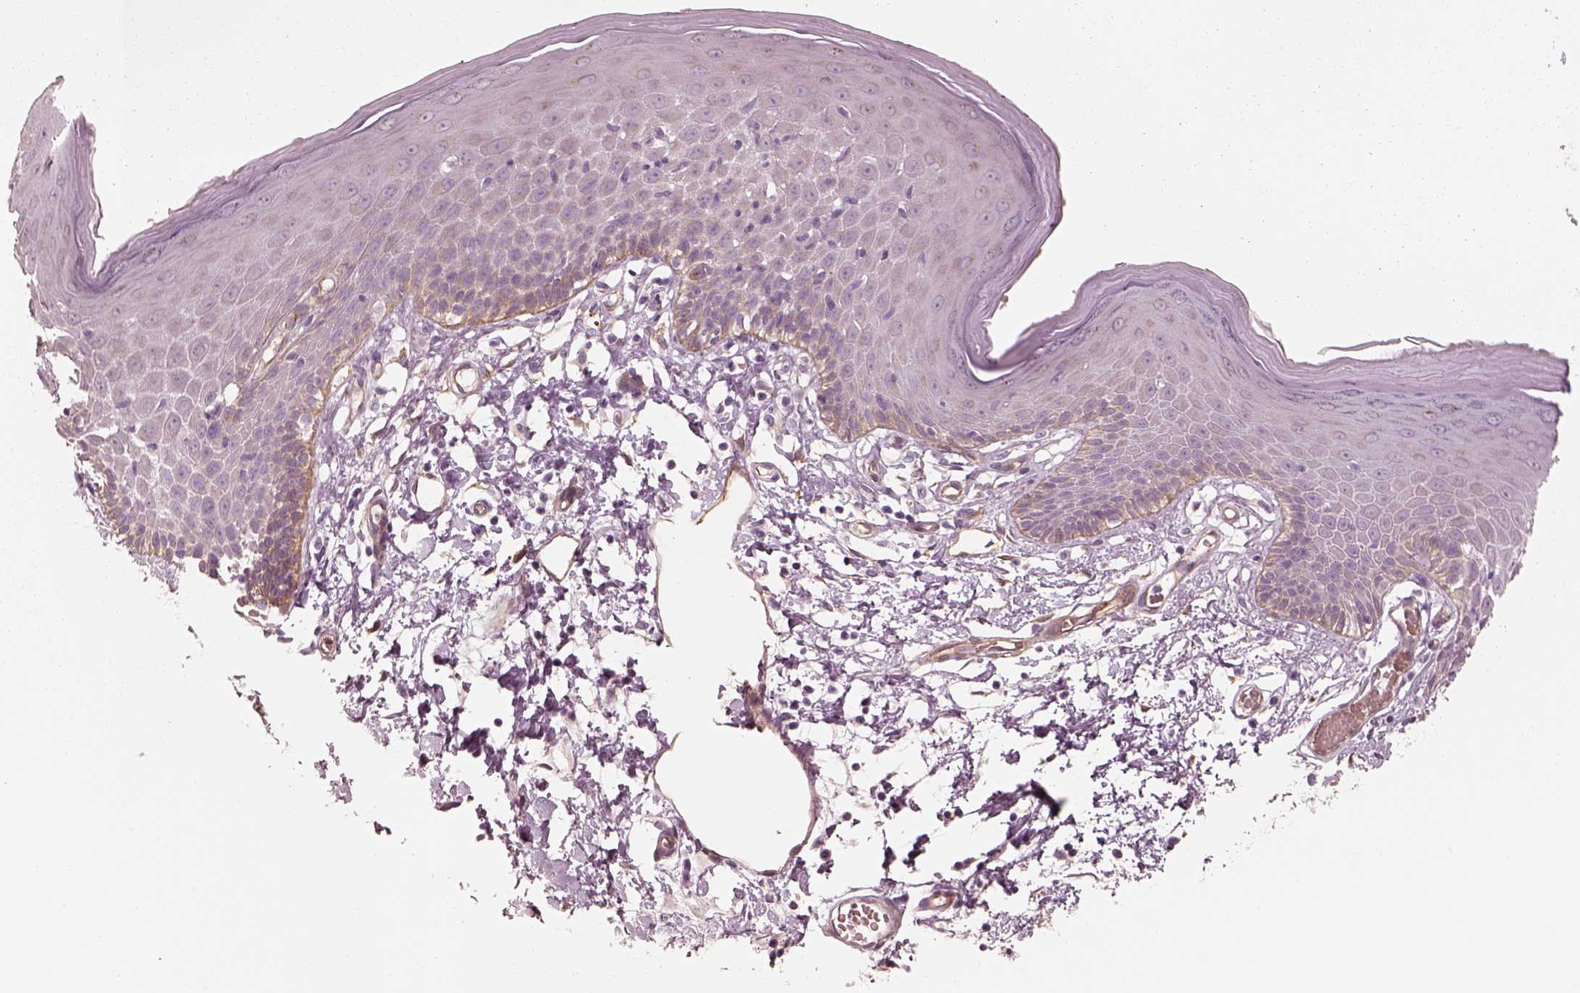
{"staining": {"intensity": "moderate", "quantity": "<25%", "location": "cytoplasmic/membranous"}, "tissue": "skin", "cell_type": "Epidermal cells", "image_type": "normal", "snomed": [{"axis": "morphology", "description": "Normal tissue, NOS"}, {"axis": "topography", "description": "Vulva"}], "caption": "Skin stained with DAB IHC displays low levels of moderate cytoplasmic/membranous positivity in about <25% of epidermal cells.", "gene": "CRYM", "patient": {"sex": "female", "age": 68}}